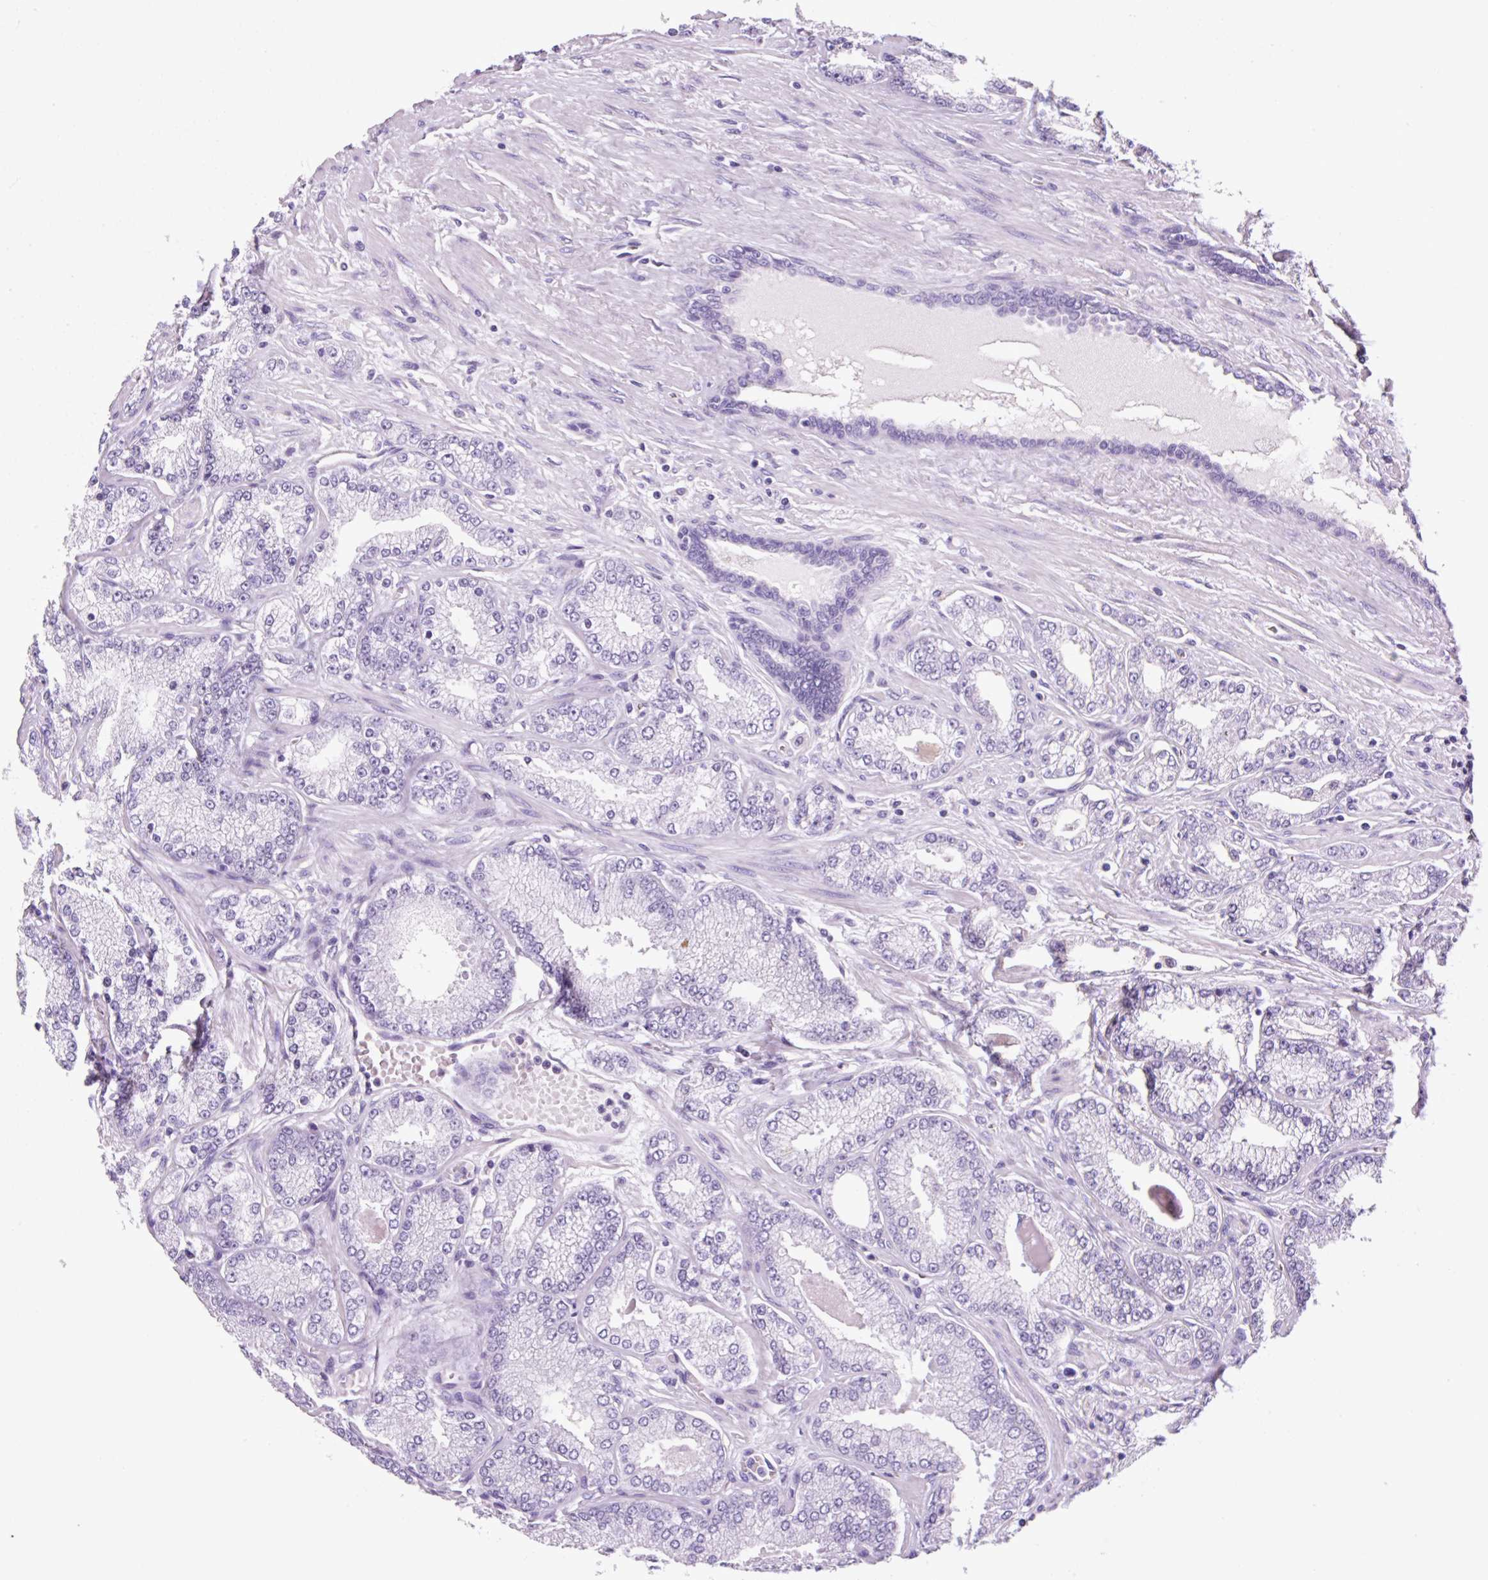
{"staining": {"intensity": "negative", "quantity": "none", "location": "none"}, "tissue": "prostate cancer", "cell_type": "Tumor cells", "image_type": "cancer", "snomed": [{"axis": "morphology", "description": "Adenocarcinoma, High grade"}, {"axis": "topography", "description": "Prostate"}], "caption": "High-grade adenocarcinoma (prostate) was stained to show a protein in brown. There is no significant positivity in tumor cells.", "gene": "VPREB1", "patient": {"sex": "male", "age": 68}}